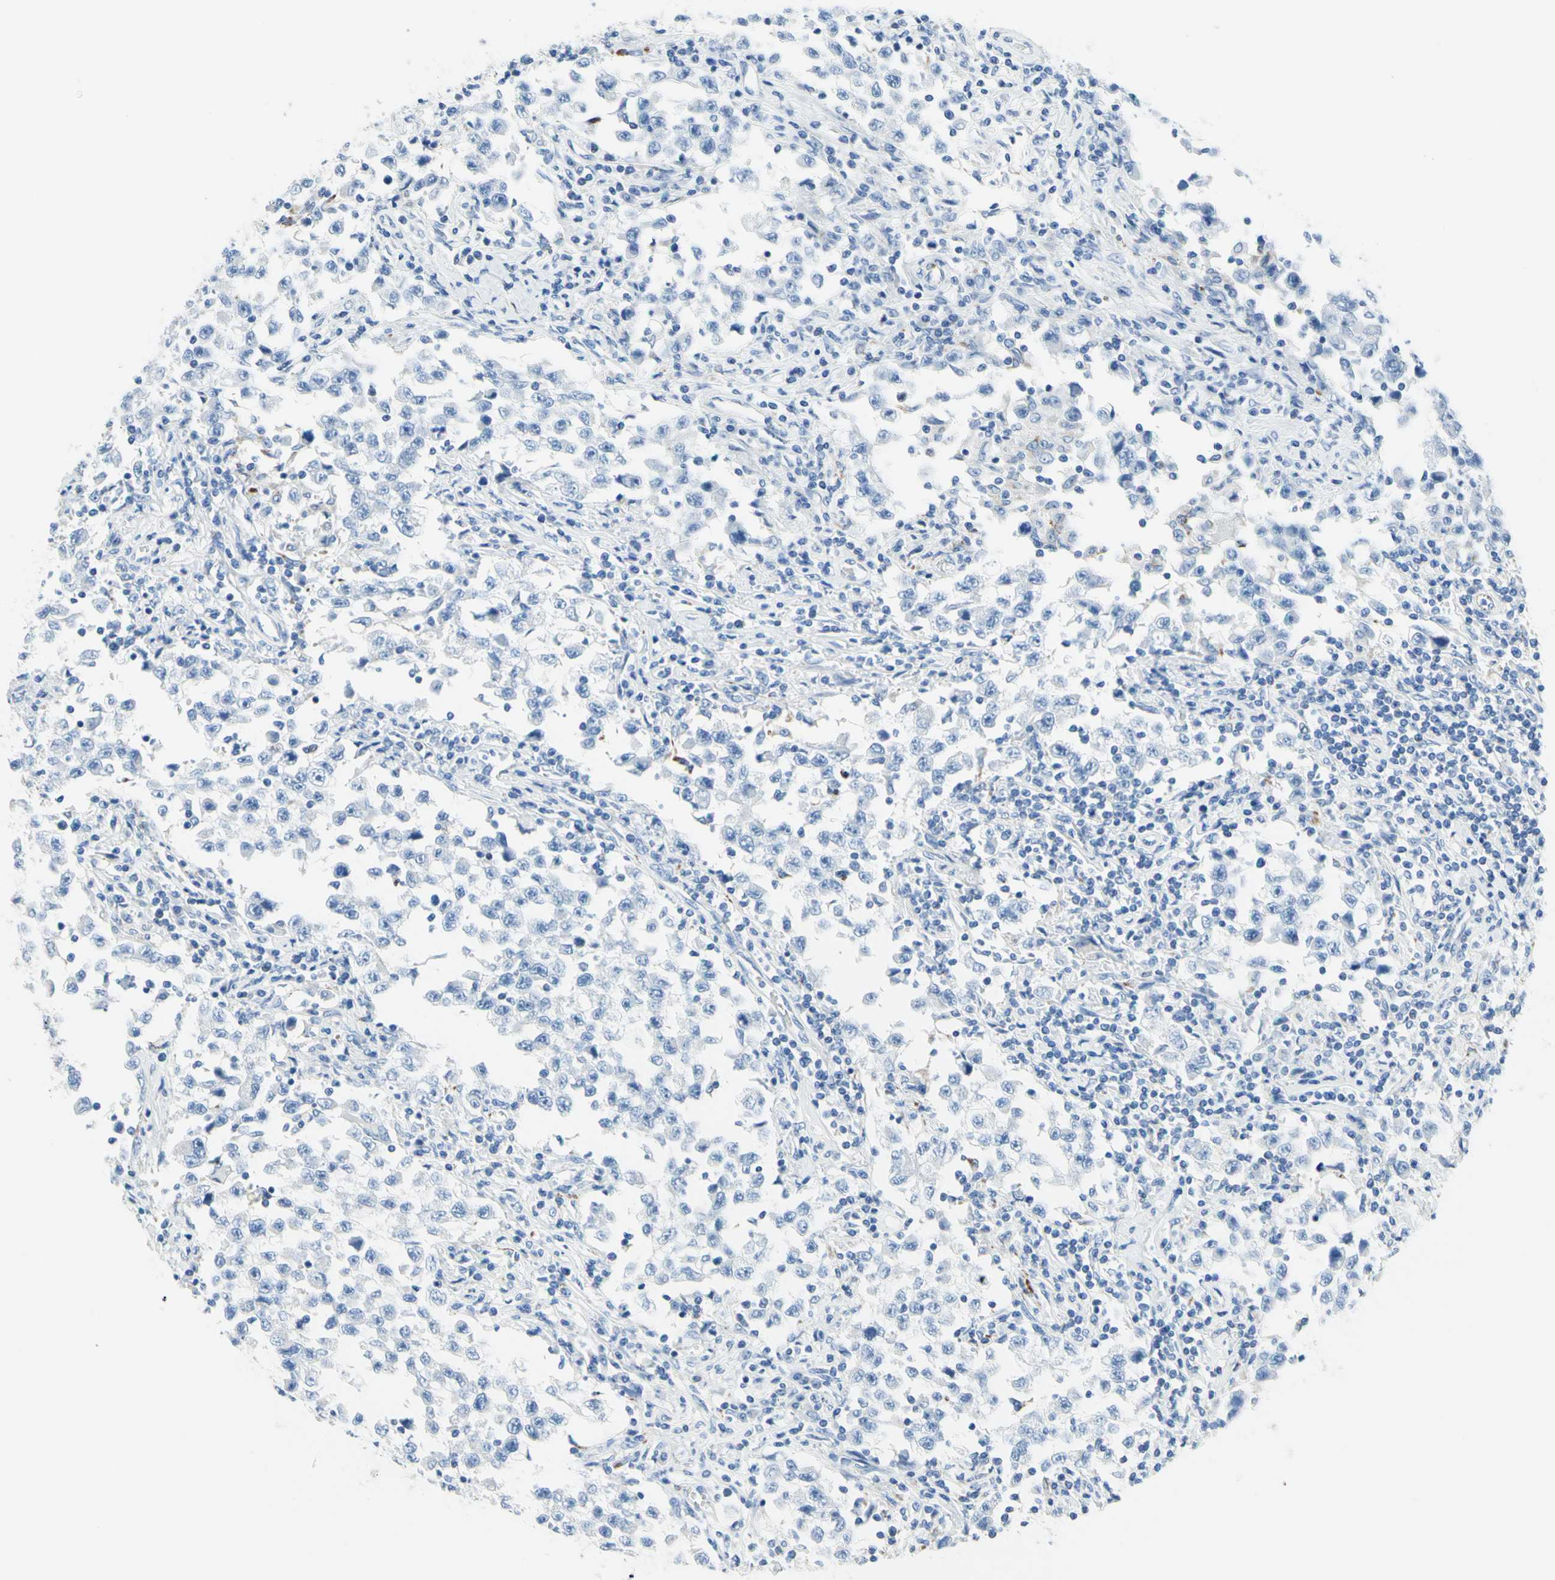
{"staining": {"intensity": "negative", "quantity": "none", "location": "none"}, "tissue": "testis cancer", "cell_type": "Tumor cells", "image_type": "cancer", "snomed": [{"axis": "morphology", "description": "Carcinoma, Embryonal, NOS"}, {"axis": "topography", "description": "Testis"}], "caption": "The IHC micrograph has no significant staining in tumor cells of embryonal carcinoma (testis) tissue.", "gene": "CYSLTR1", "patient": {"sex": "male", "age": 21}}